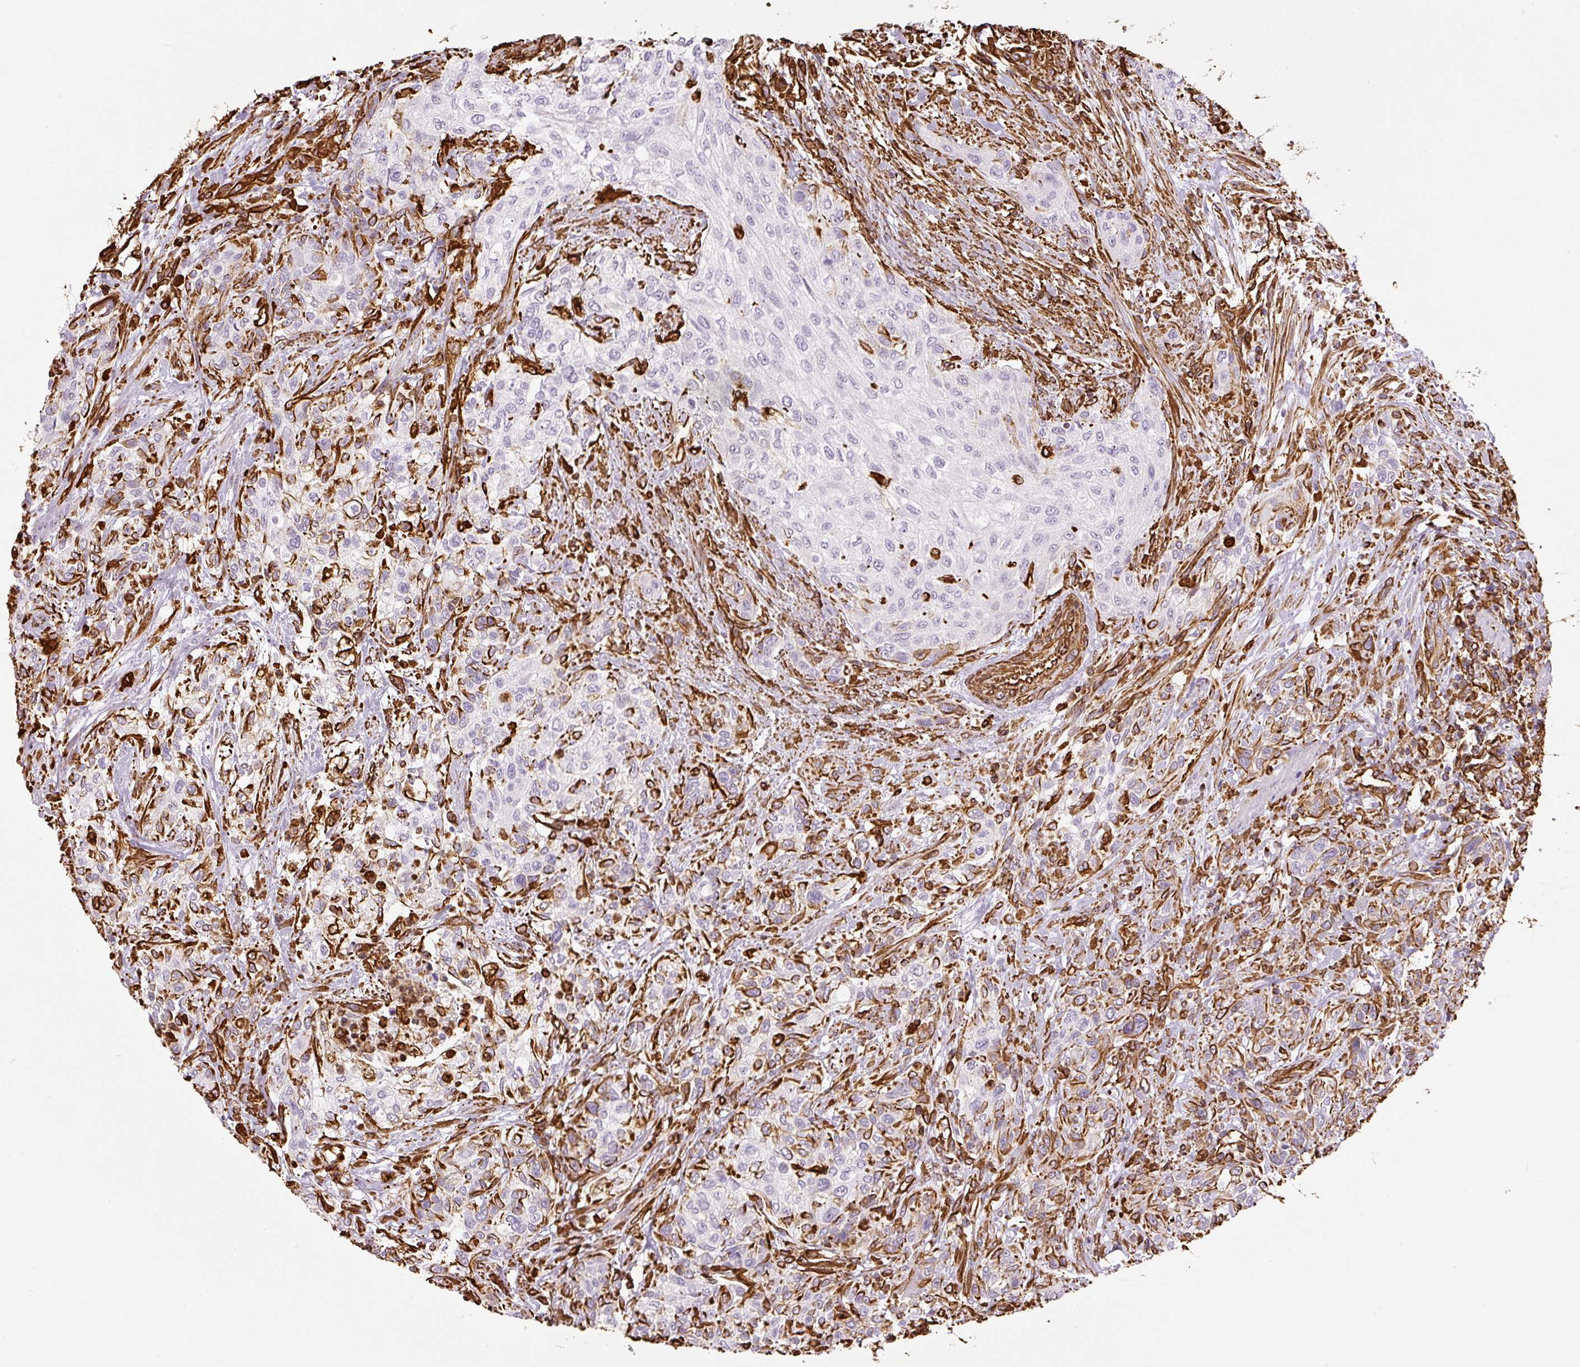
{"staining": {"intensity": "negative", "quantity": "none", "location": "none"}, "tissue": "urothelial cancer", "cell_type": "Tumor cells", "image_type": "cancer", "snomed": [{"axis": "morphology", "description": "Normal tissue, NOS"}, {"axis": "morphology", "description": "Urothelial carcinoma, NOS"}, {"axis": "topography", "description": "Urinary bladder"}, {"axis": "topography", "description": "Peripheral nerve tissue"}], "caption": "Tumor cells show no significant staining in urothelial cancer.", "gene": "VIM", "patient": {"sex": "male", "age": 35}}